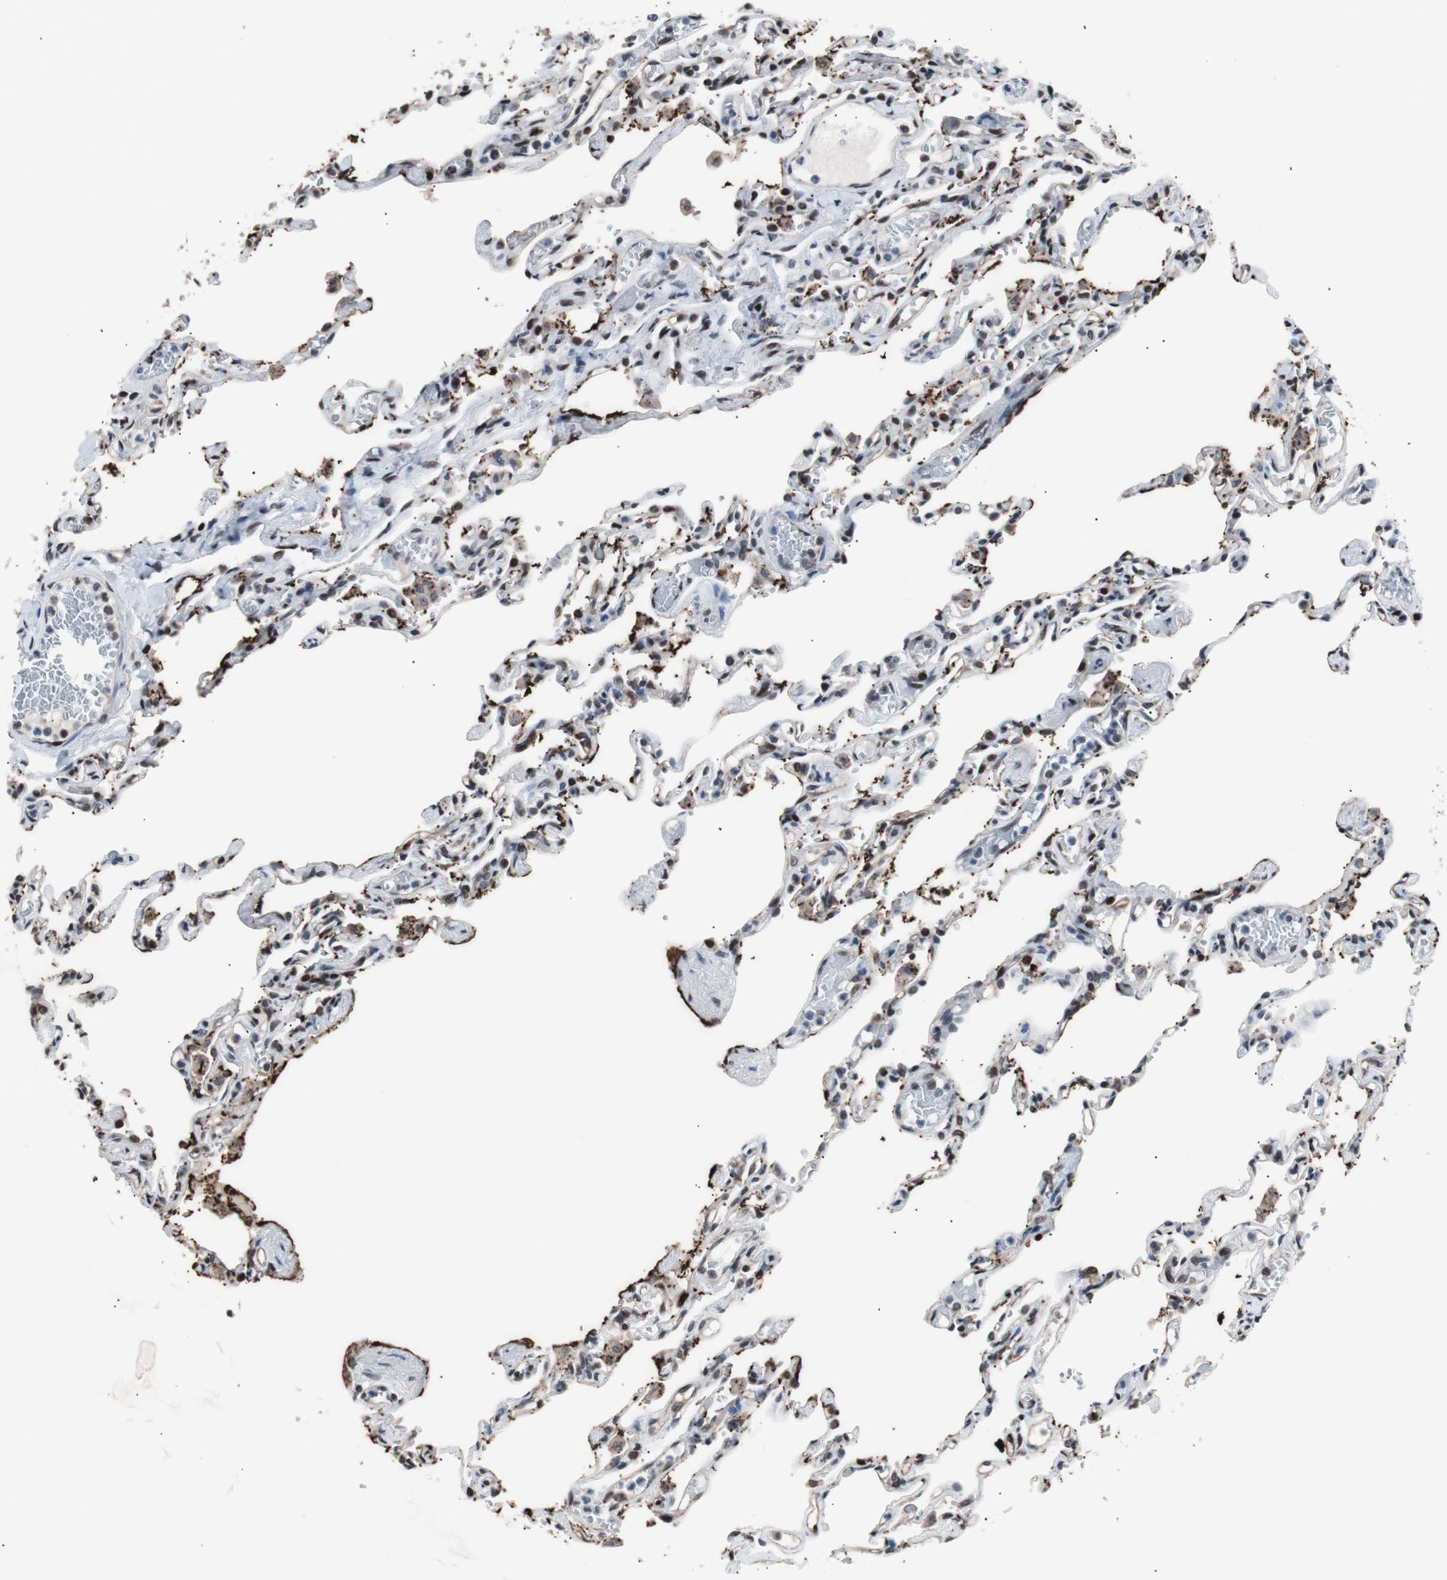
{"staining": {"intensity": "moderate", "quantity": "25%-75%", "location": "nuclear"}, "tissue": "lung", "cell_type": "Alveolar cells", "image_type": "normal", "snomed": [{"axis": "morphology", "description": "Normal tissue, NOS"}, {"axis": "topography", "description": "Lung"}], "caption": "Lung stained with a brown dye exhibits moderate nuclear positive expression in approximately 25%-75% of alveolar cells.", "gene": "POGZ", "patient": {"sex": "male", "age": 21}}